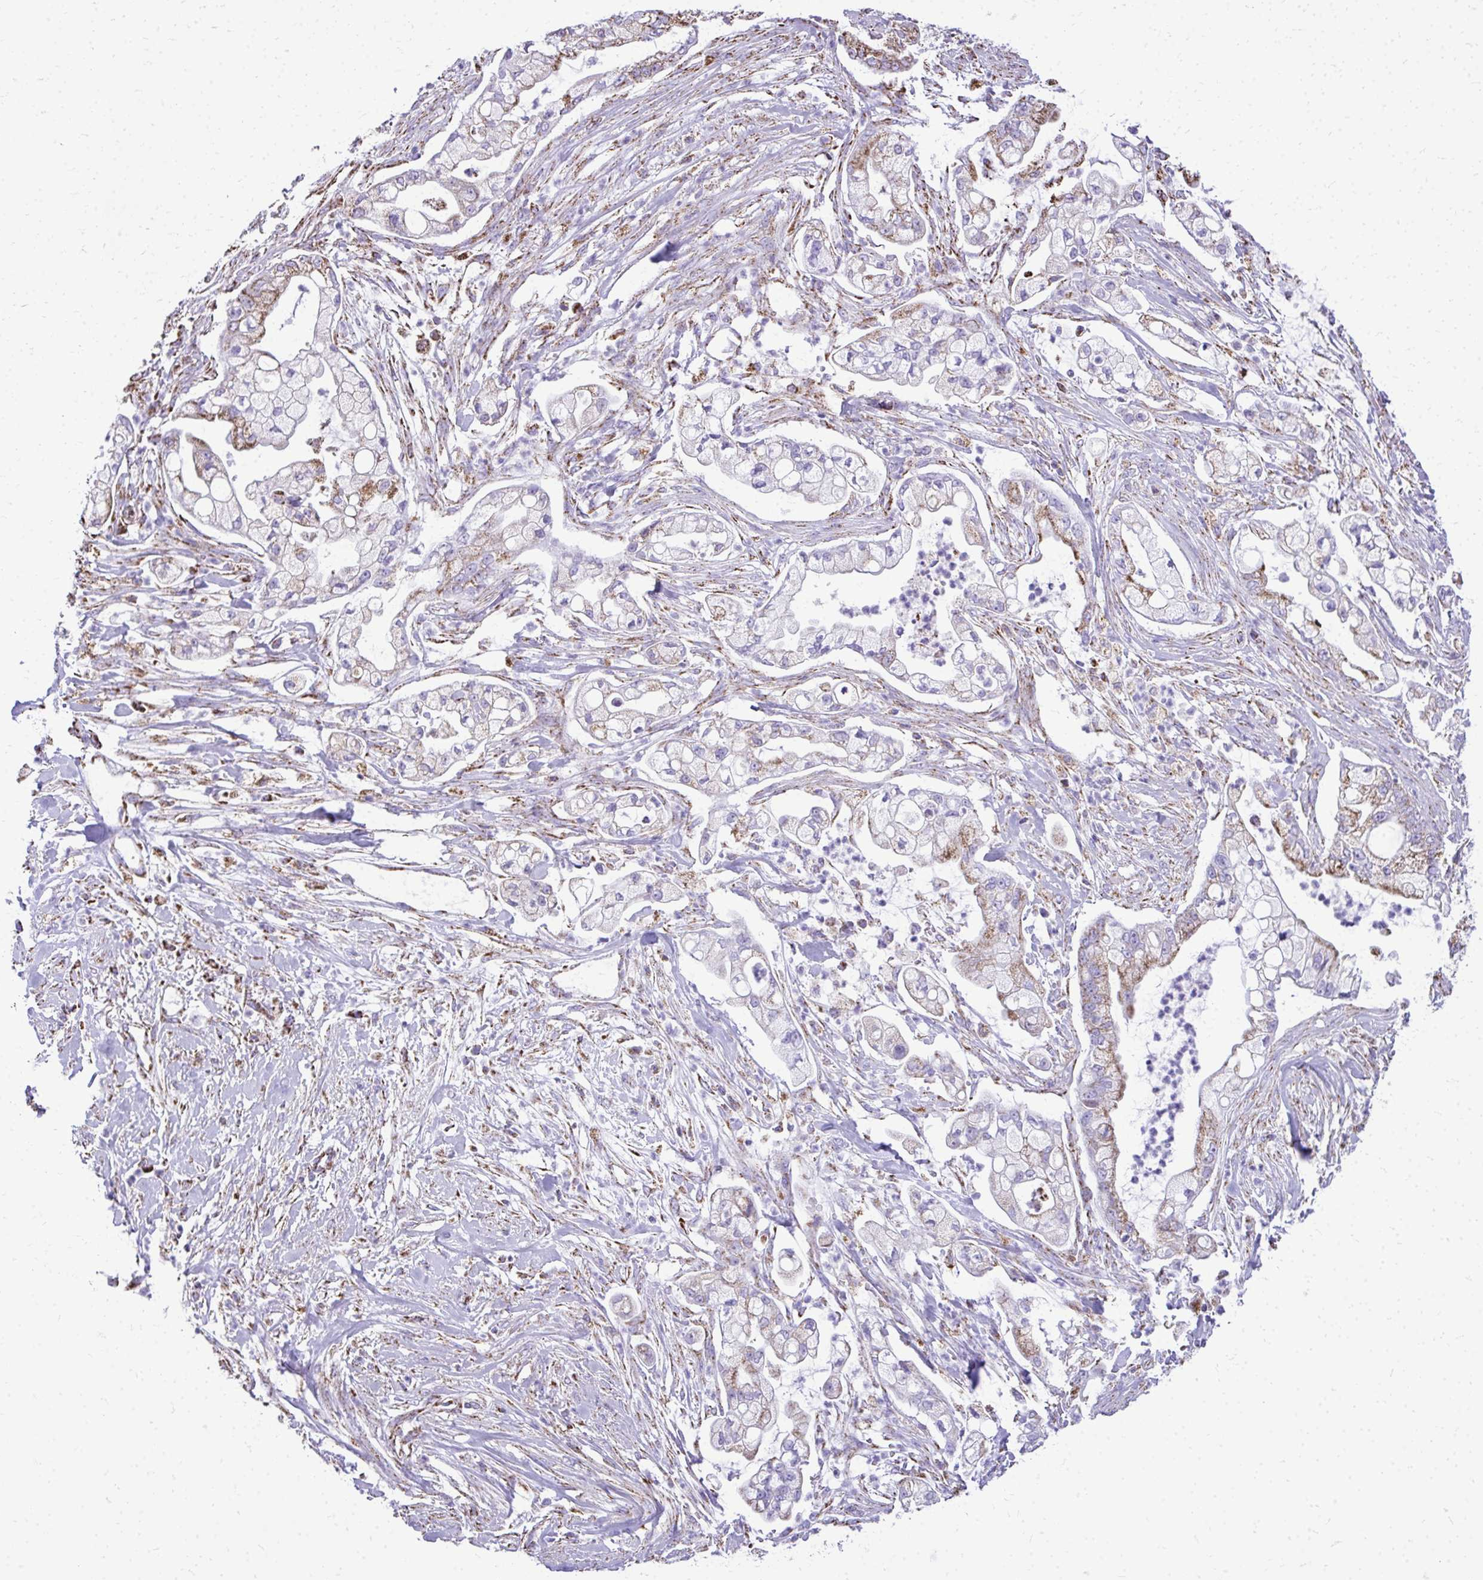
{"staining": {"intensity": "moderate", "quantity": "25%-75%", "location": "cytoplasmic/membranous"}, "tissue": "pancreatic cancer", "cell_type": "Tumor cells", "image_type": "cancer", "snomed": [{"axis": "morphology", "description": "Adenocarcinoma, NOS"}, {"axis": "topography", "description": "Pancreas"}], "caption": "Pancreatic cancer (adenocarcinoma) stained for a protein demonstrates moderate cytoplasmic/membranous positivity in tumor cells.", "gene": "MPZL2", "patient": {"sex": "female", "age": 69}}